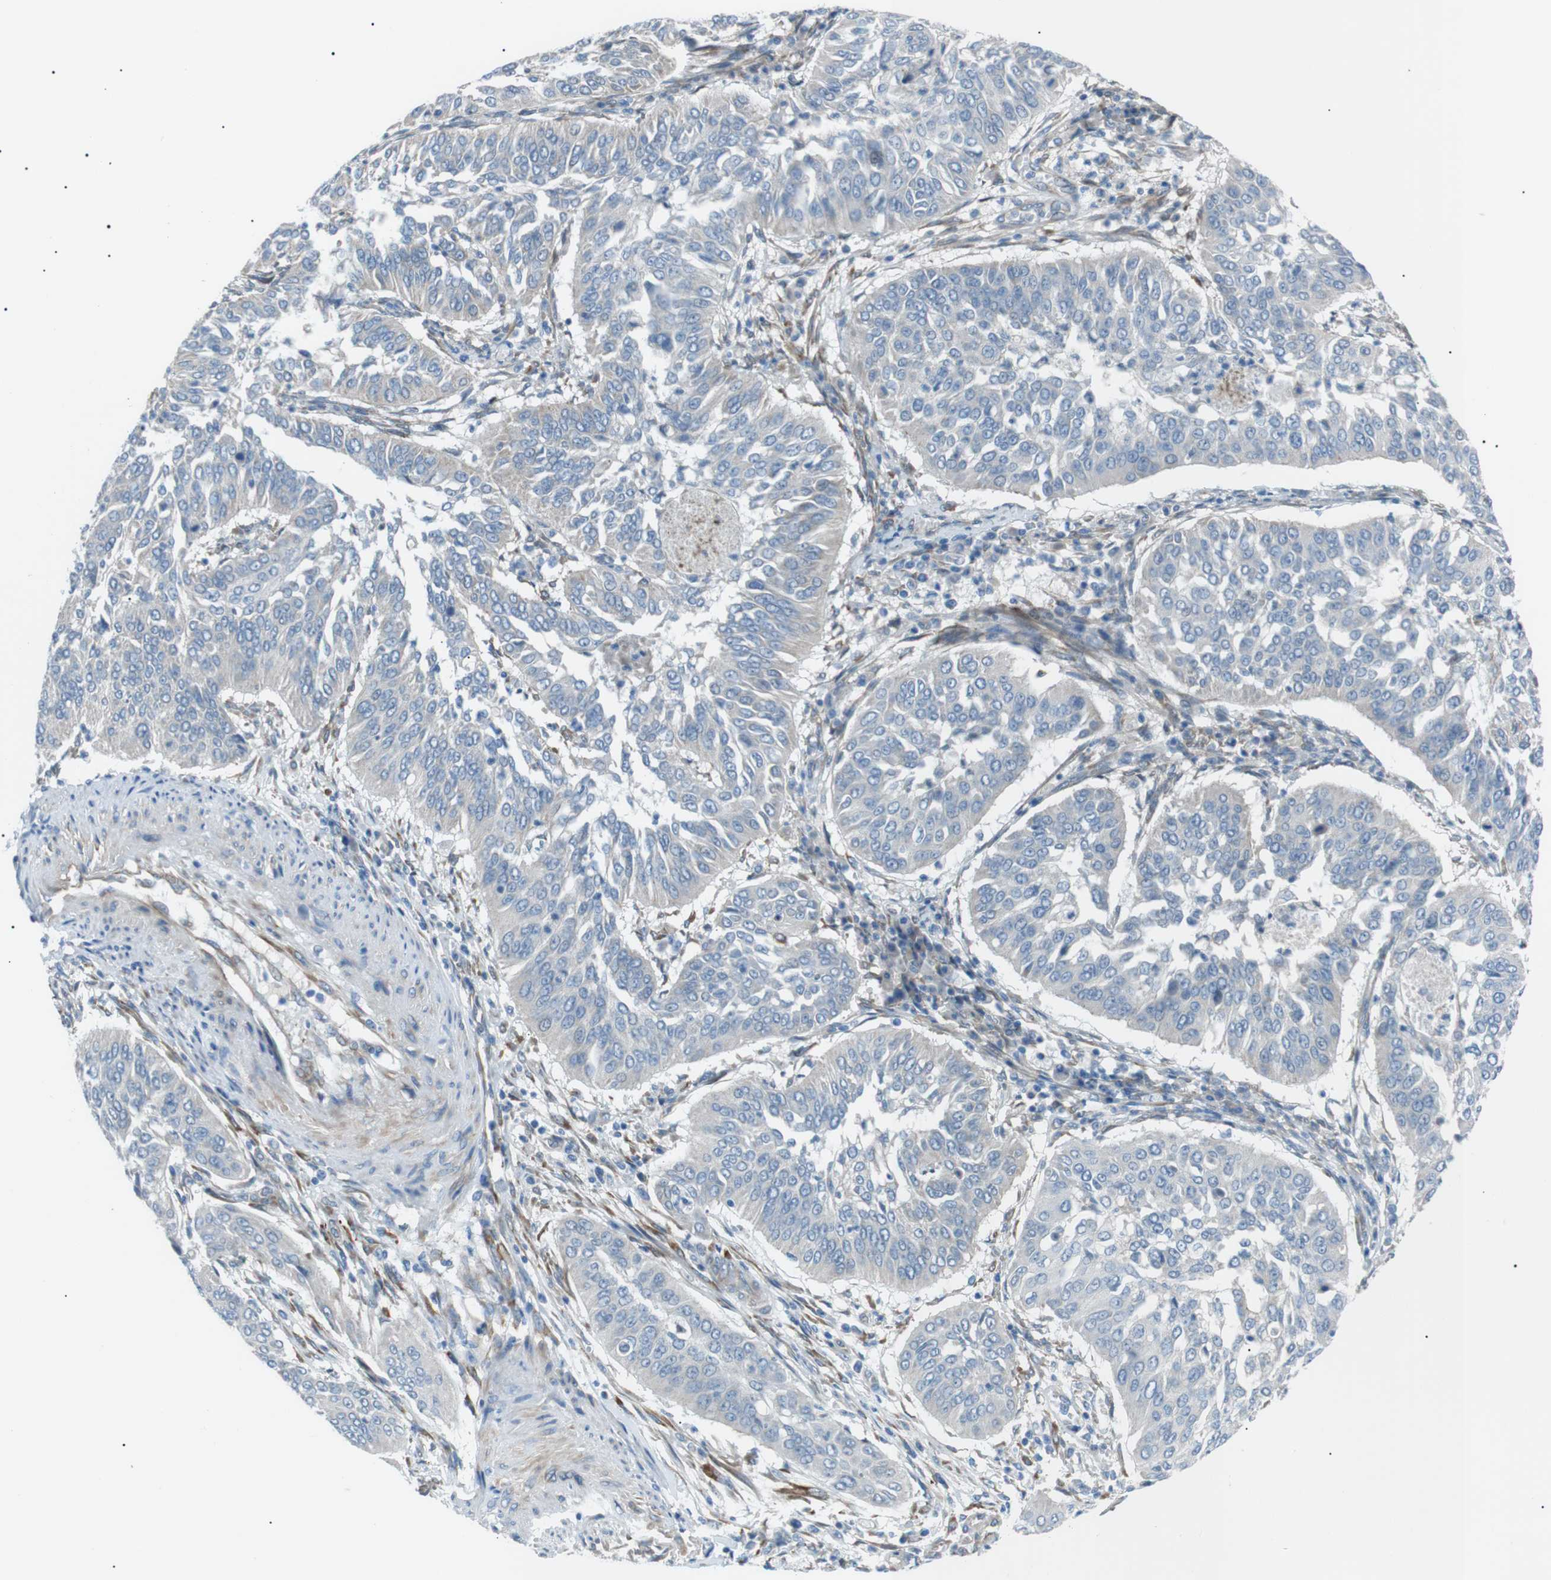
{"staining": {"intensity": "negative", "quantity": "none", "location": "none"}, "tissue": "cervical cancer", "cell_type": "Tumor cells", "image_type": "cancer", "snomed": [{"axis": "morphology", "description": "Normal tissue, NOS"}, {"axis": "morphology", "description": "Squamous cell carcinoma, NOS"}, {"axis": "topography", "description": "Cervix"}], "caption": "Cervical cancer was stained to show a protein in brown. There is no significant positivity in tumor cells.", "gene": "MTARC2", "patient": {"sex": "female", "age": 39}}